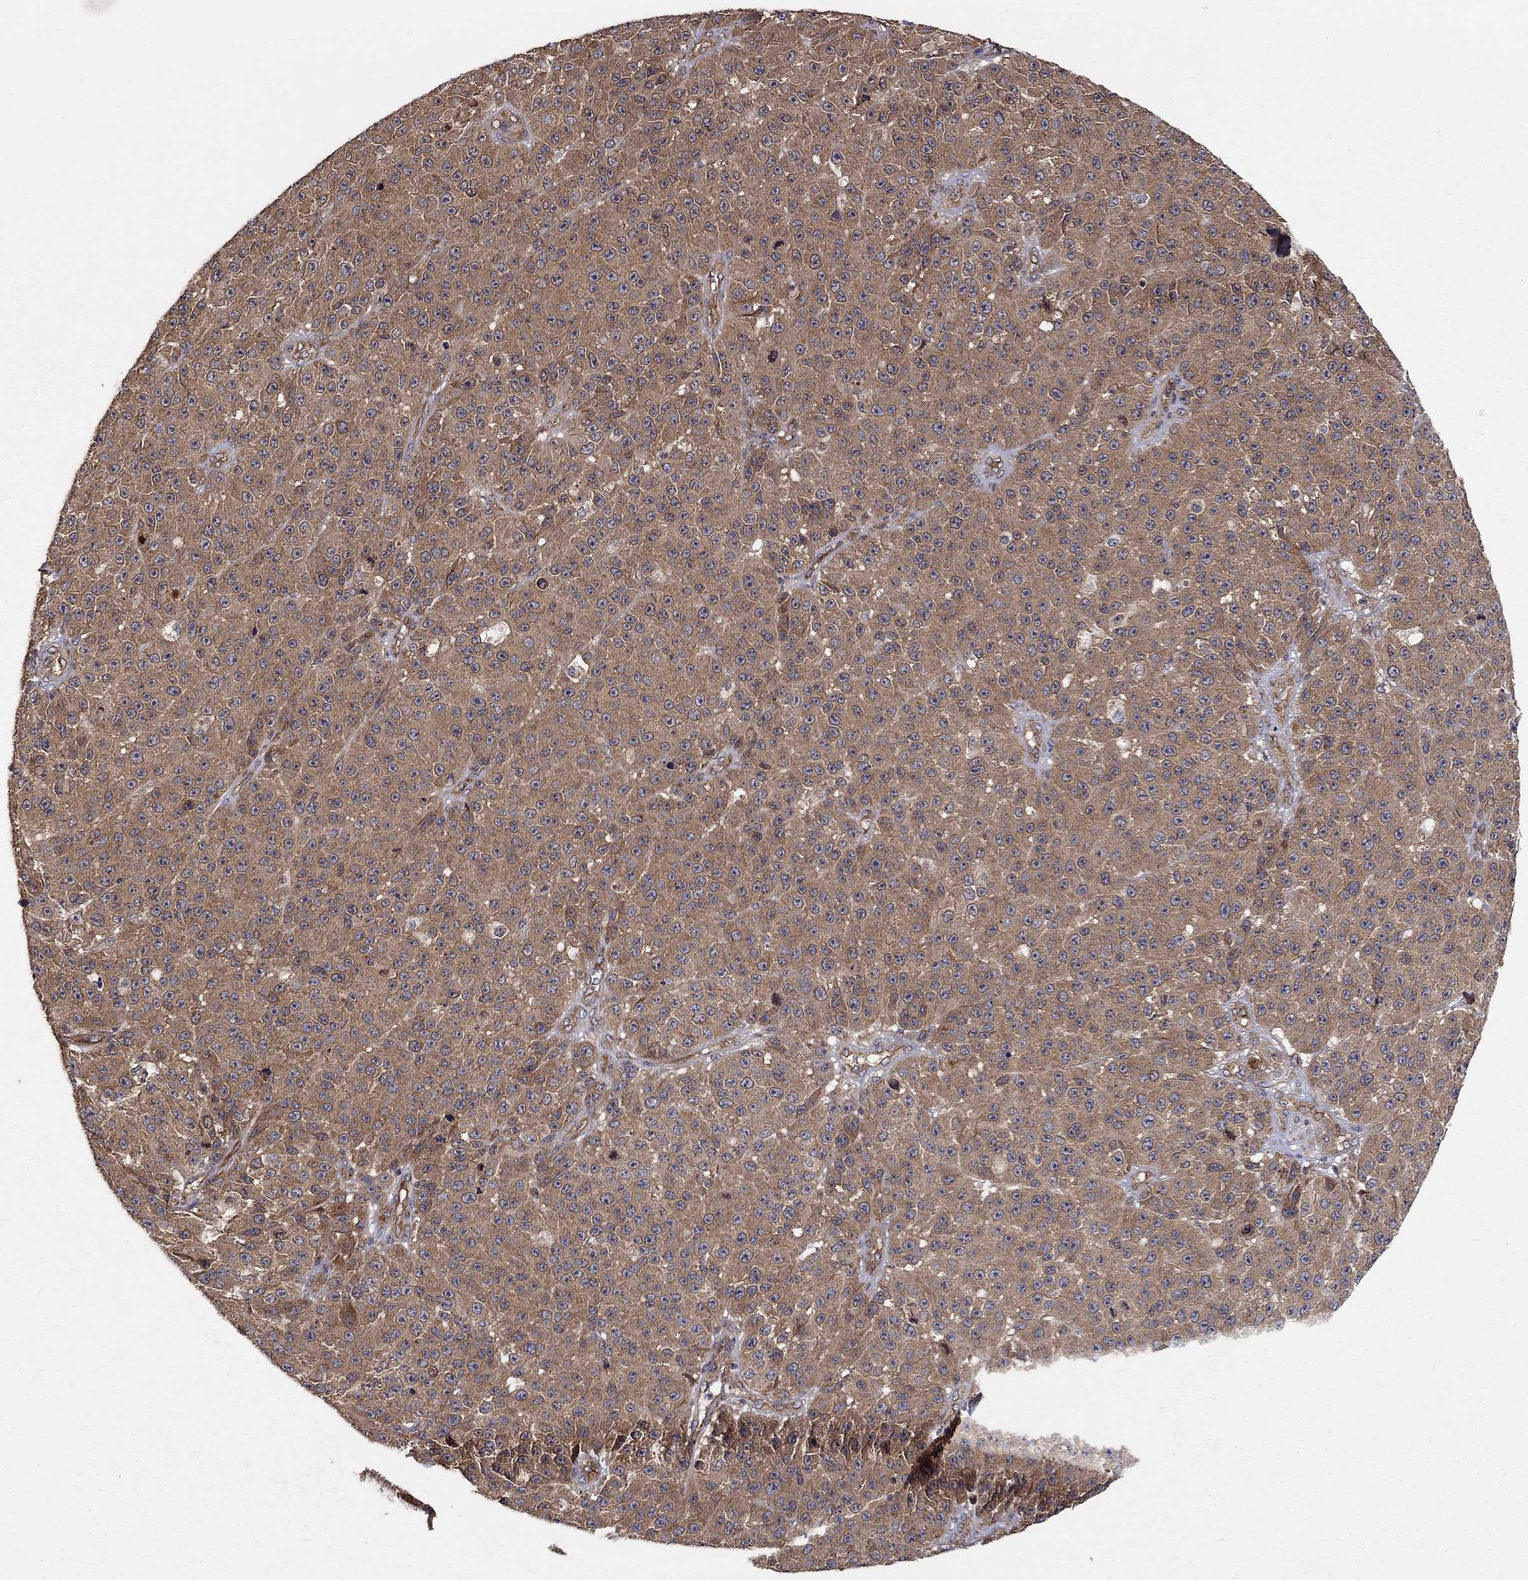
{"staining": {"intensity": "moderate", "quantity": "25%-75%", "location": "cytoplasmic/membranous"}, "tissue": "melanoma", "cell_type": "Tumor cells", "image_type": "cancer", "snomed": [{"axis": "morphology", "description": "Malignant melanoma, NOS"}, {"axis": "topography", "description": "Skin"}], "caption": "IHC (DAB) staining of human malignant melanoma shows moderate cytoplasmic/membranous protein expression in about 25%-75% of tumor cells. Immunohistochemistry stains the protein of interest in brown and the nuclei are stained blue.", "gene": "BMERB1", "patient": {"sex": "female", "age": 58}}